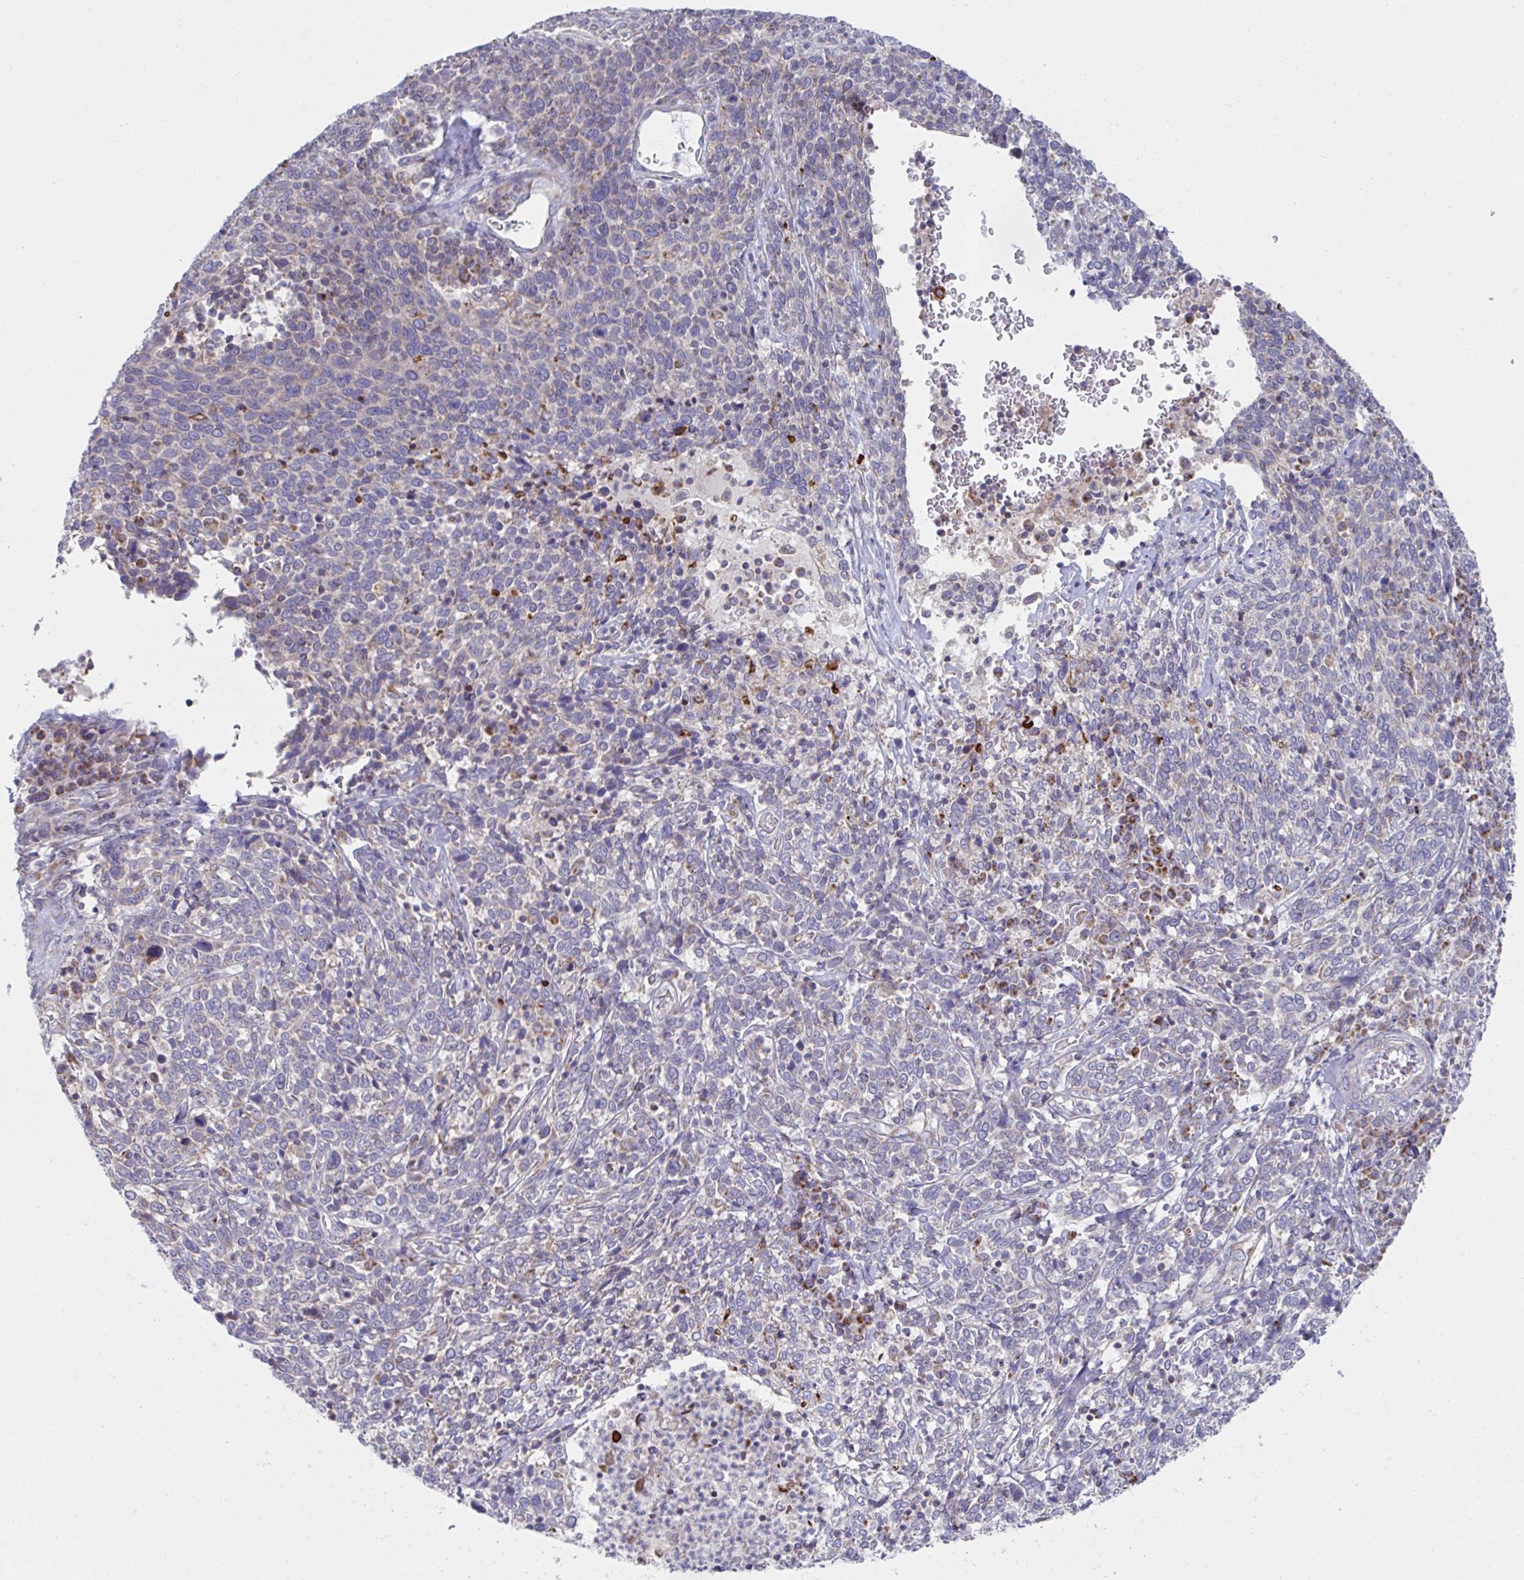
{"staining": {"intensity": "negative", "quantity": "none", "location": "none"}, "tissue": "cervical cancer", "cell_type": "Tumor cells", "image_type": "cancer", "snomed": [{"axis": "morphology", "description": "Squamous cell carcinoma, NOS"}, {"axis": "topography", "description": "Cervix"}], "caption": "Immunohistochemical staining of human cervical cancer exhibits no significant positivity in tumor cells.", "gene": "NDUFA7", "patient": {"sex": "female", "age": 46}}